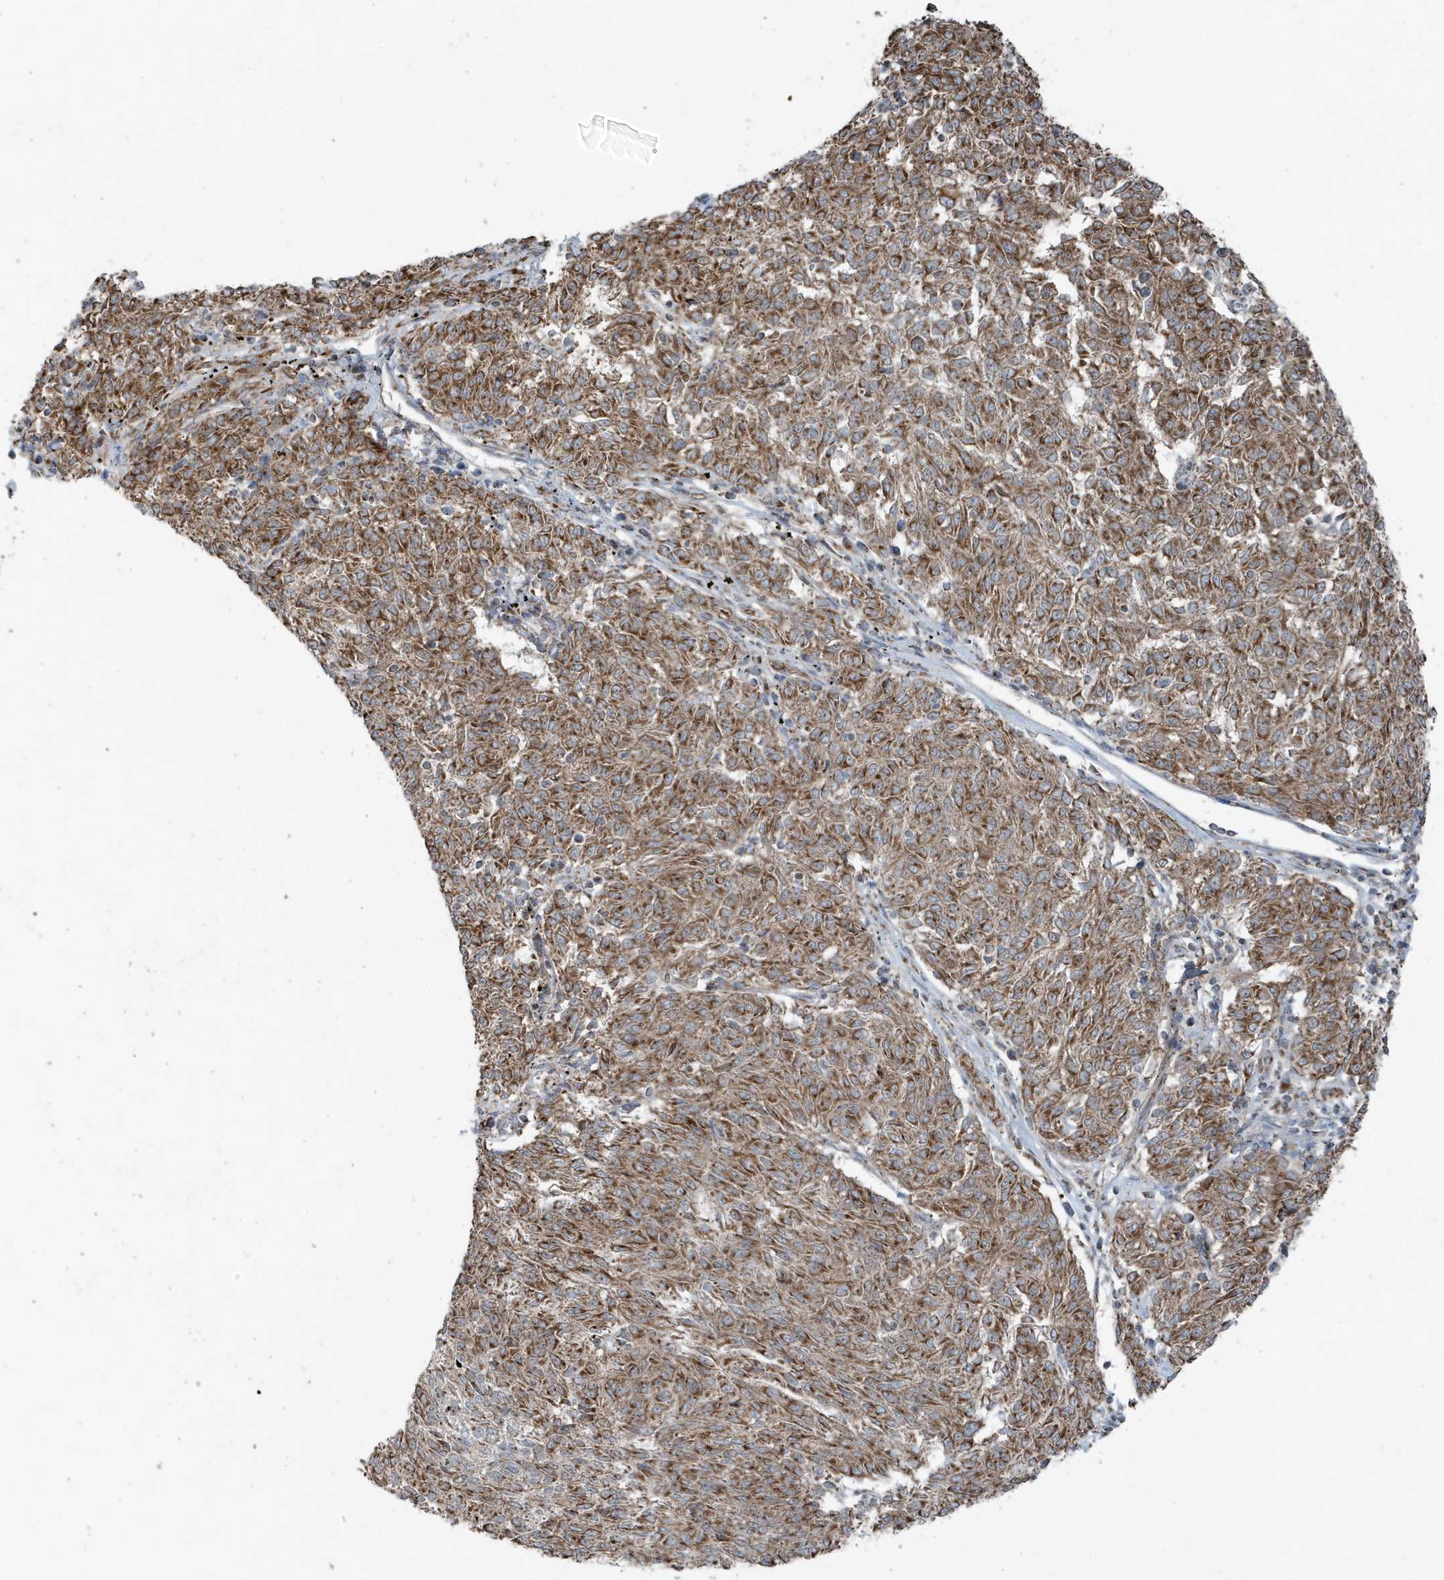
{"staining": {"intensity": "moderate", "quantity": ">75%", "location": "cytoplasmic/membranous"}, "tissue": "melanoma", "cell_type": "Tumor cells", "image_type": "cancer", "snomed": [{"axis": "morphology", "description": "Malignant melanoma, NOS"}, {"axis": "topography", "description": "Skin"}], "caption": "The image displays staining of malignant melanoma, revealing moderate cytoplasmic/membranous protein expression (brown color) within tumor cells.", "gene": "GOLGA4", "patient": {"sex": "female", "age": 72}}